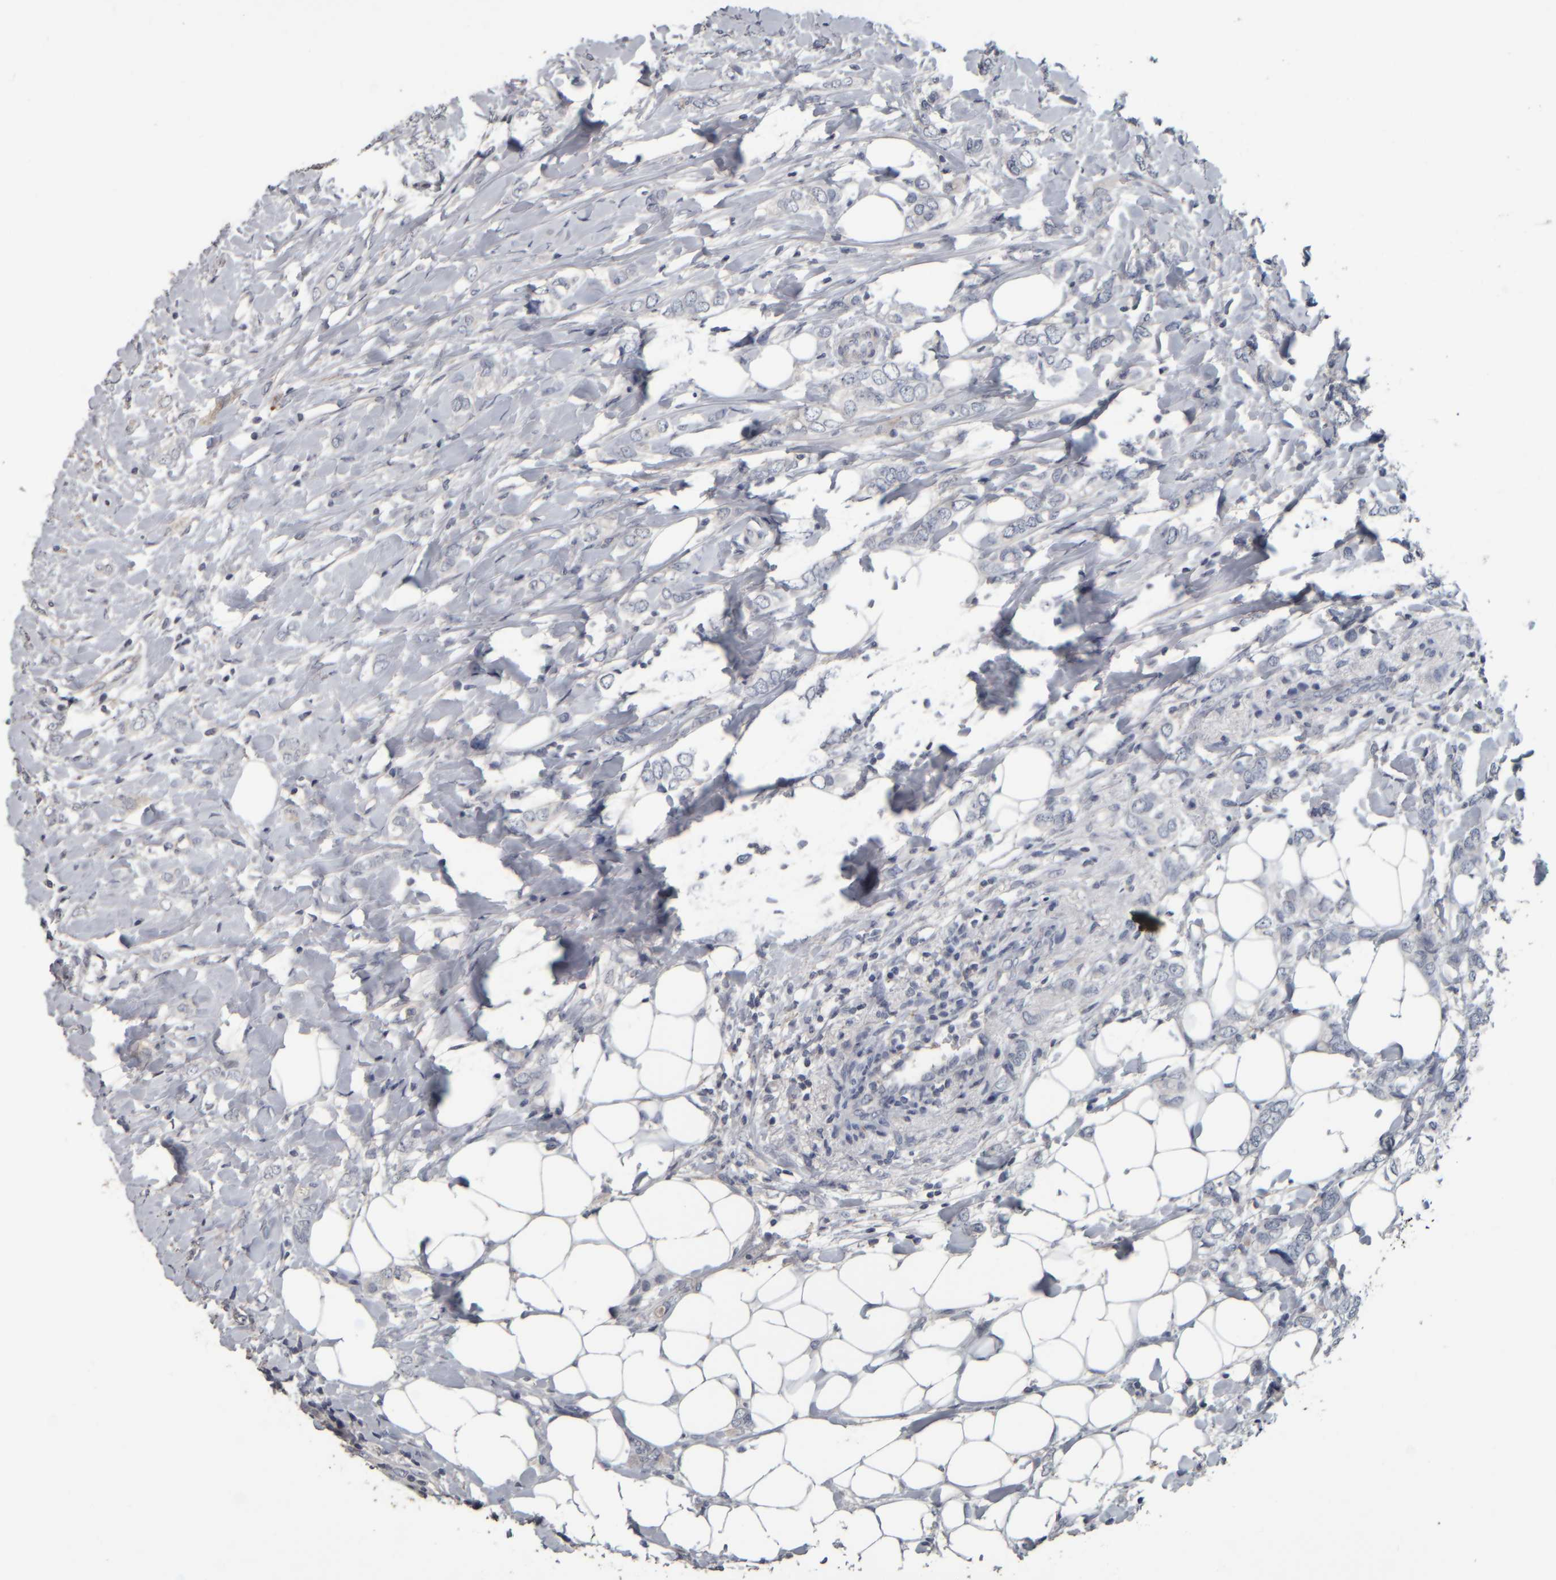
{"staining": {"intensity": "negative", "quantity": "none", "location": "none"}, "tissue": "breast cancer", "cell_type": "Tumor cells", "image_type": "cancer", "snomed": [{"axis": "morphology", "description": "Normal tissue, NOS"}, {"axis": "morphology", "description": "Lobular carcinoma"}, {"axis": "topography", "description": "Breast"}], "caption": "The image demonstrates no staining of tumor cells in lobular carcinoma (breast).", "gene": "CAVIN4", "patient": {"sex": "female", "age": 47}}